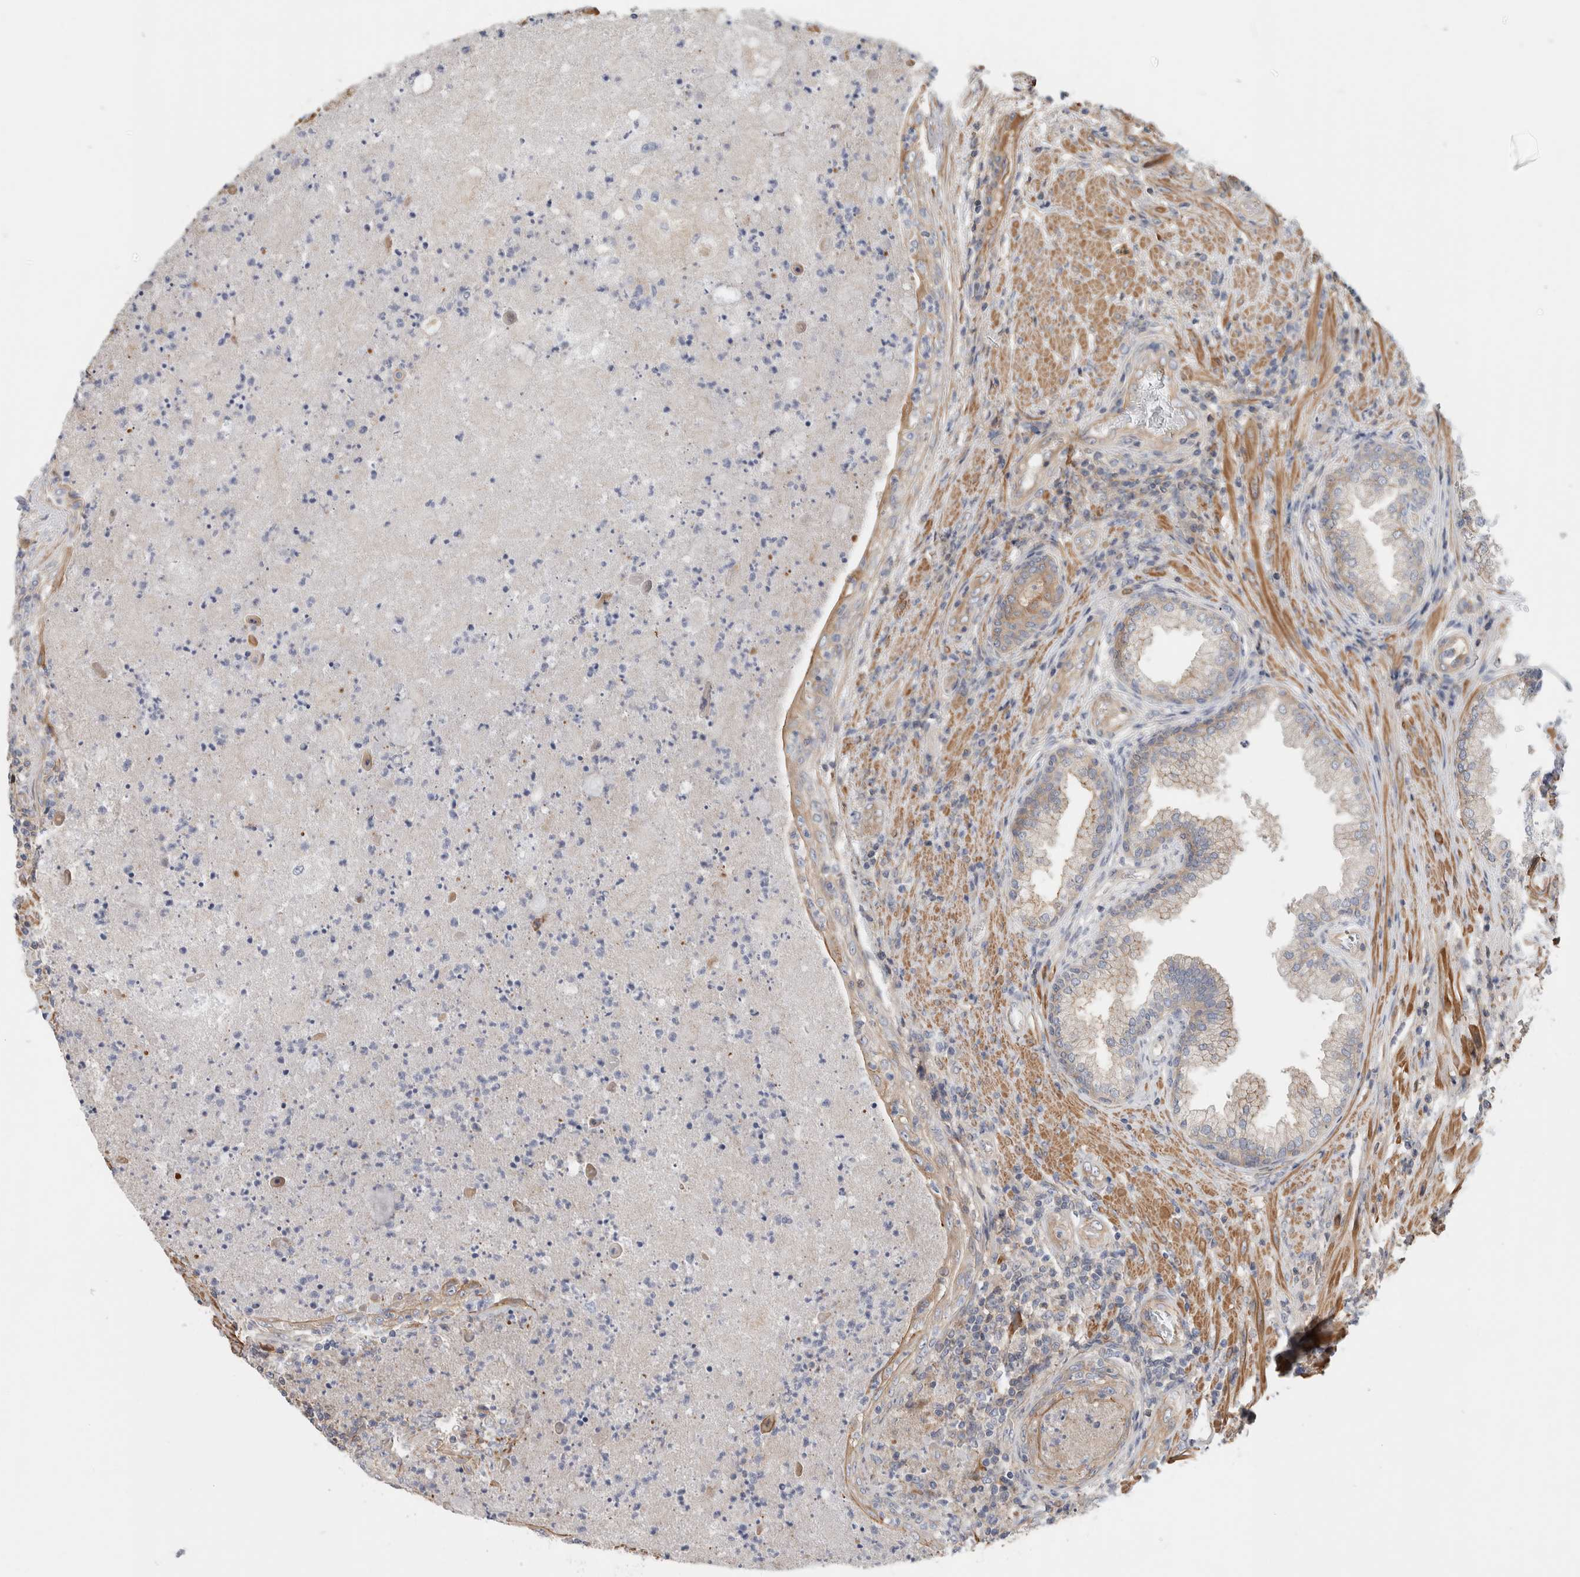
{"staining": {"intensity": "weak", "quantity": "<25%", "location": "cytoplasmic/membranous"}, "tissue": "prostate", "cell_type": "Glandular cells", "image_type": "normal", "snomed": [{"axis": "morphology", "description": "Normal tissue, NOS"}, {"axis": "topography", "description": "Prostate"}], "caption": "This is an immunohistochemistry image of normal prostate. There is no positivity in glandular cells.", "gene": "CFI", "patient": {"sex": "male", "age": 76}}